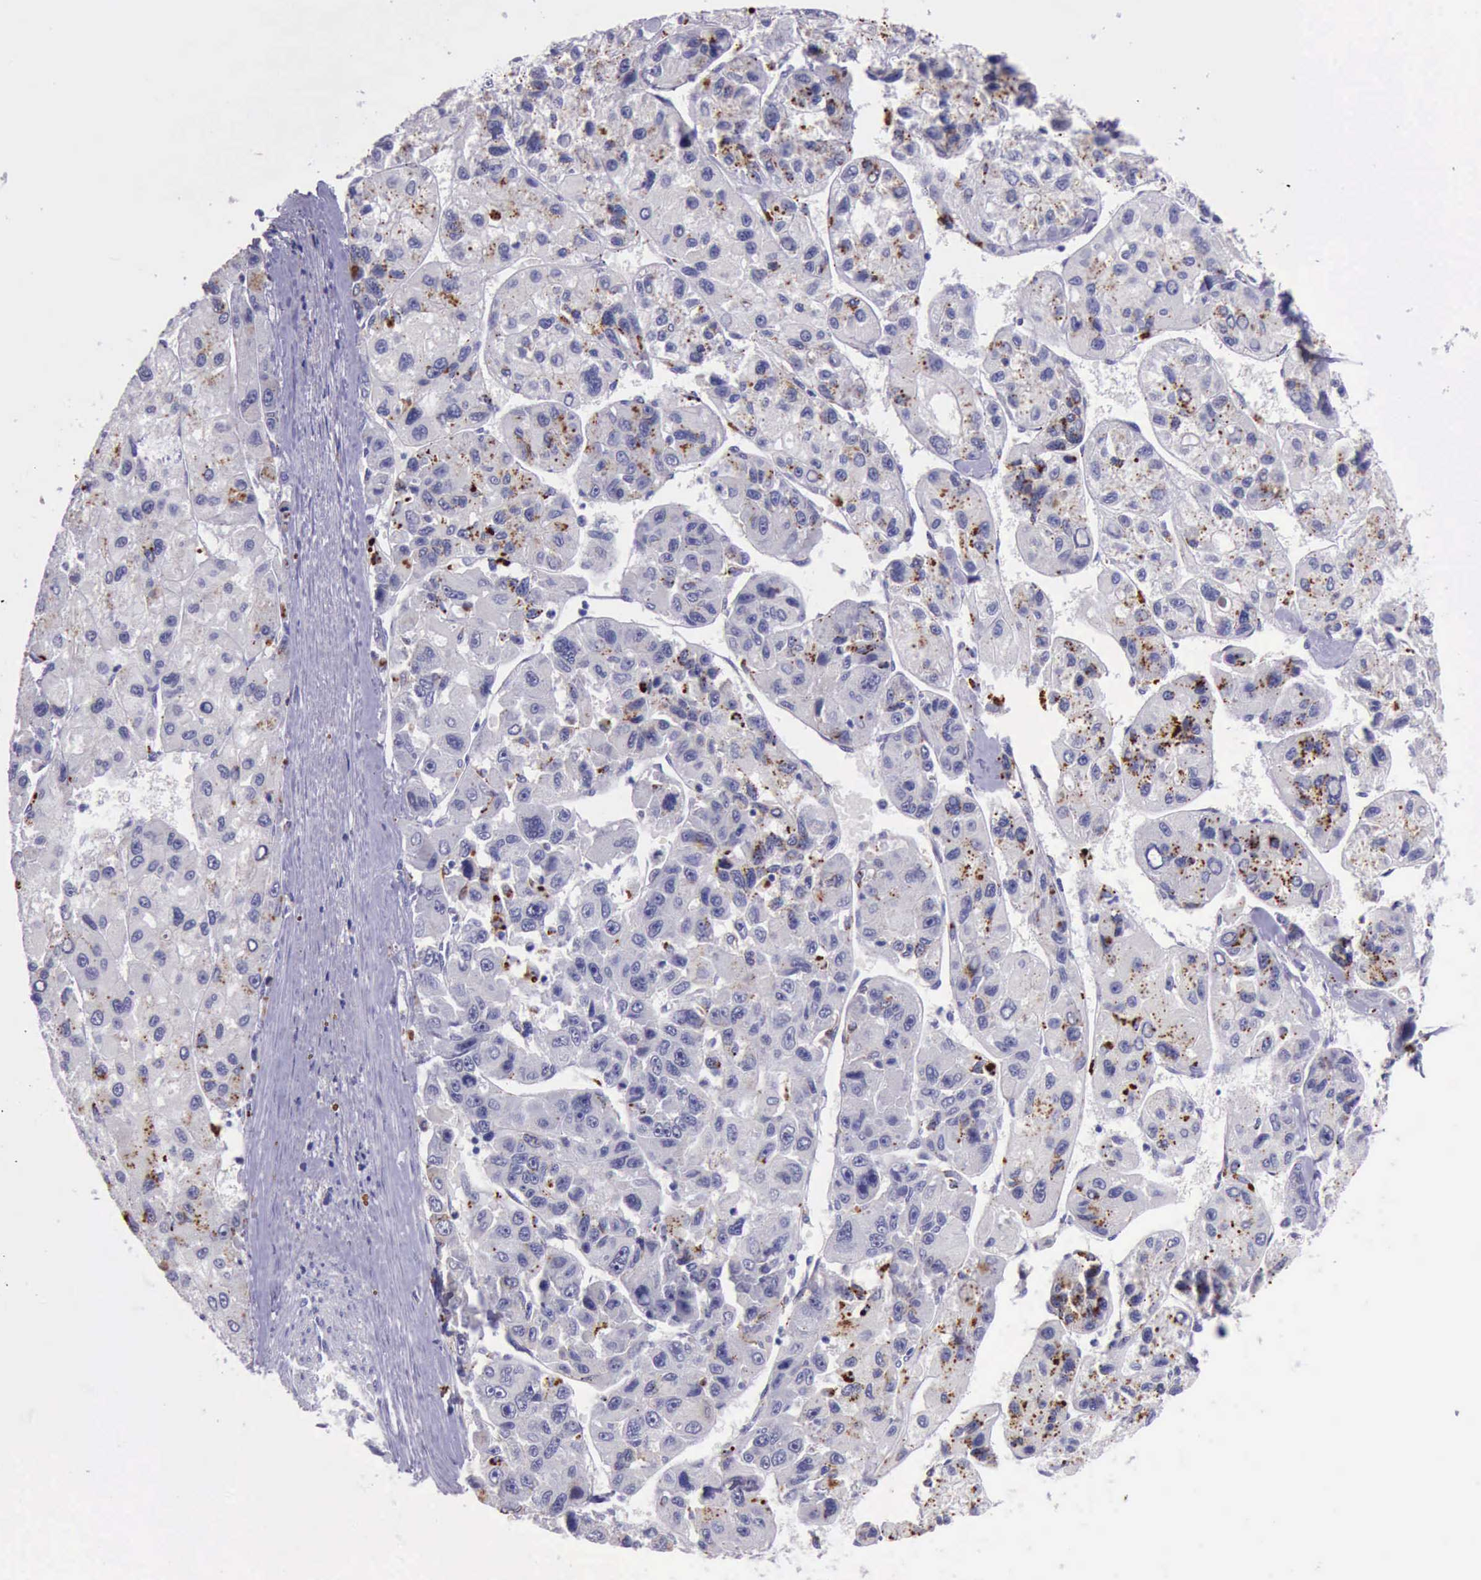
{"staining": {"intensity": "negative", "quantity": "none", "location": "none"}, "tissue": "liver cancer", "cell_type": "Tumor cells", "image_type": "cancer", "snomed": [{"axis": "morphology", "description": "Carcinoma, Hepatocellular, NOS"}, {"axis": "topography", "description": "Liver"}], "caption": "Immunohistochemistry micrograph of human liver cancer (hepatocellular carcinoma) stained for a protein (brown), which reveals no positivity in tumor cells. (Brightfield microscopy of DAB (3,3'-diaminobenzidine) IHC at high magnification).", "gene": "GLA", "patient": {"sex": "male", "age": 64}}